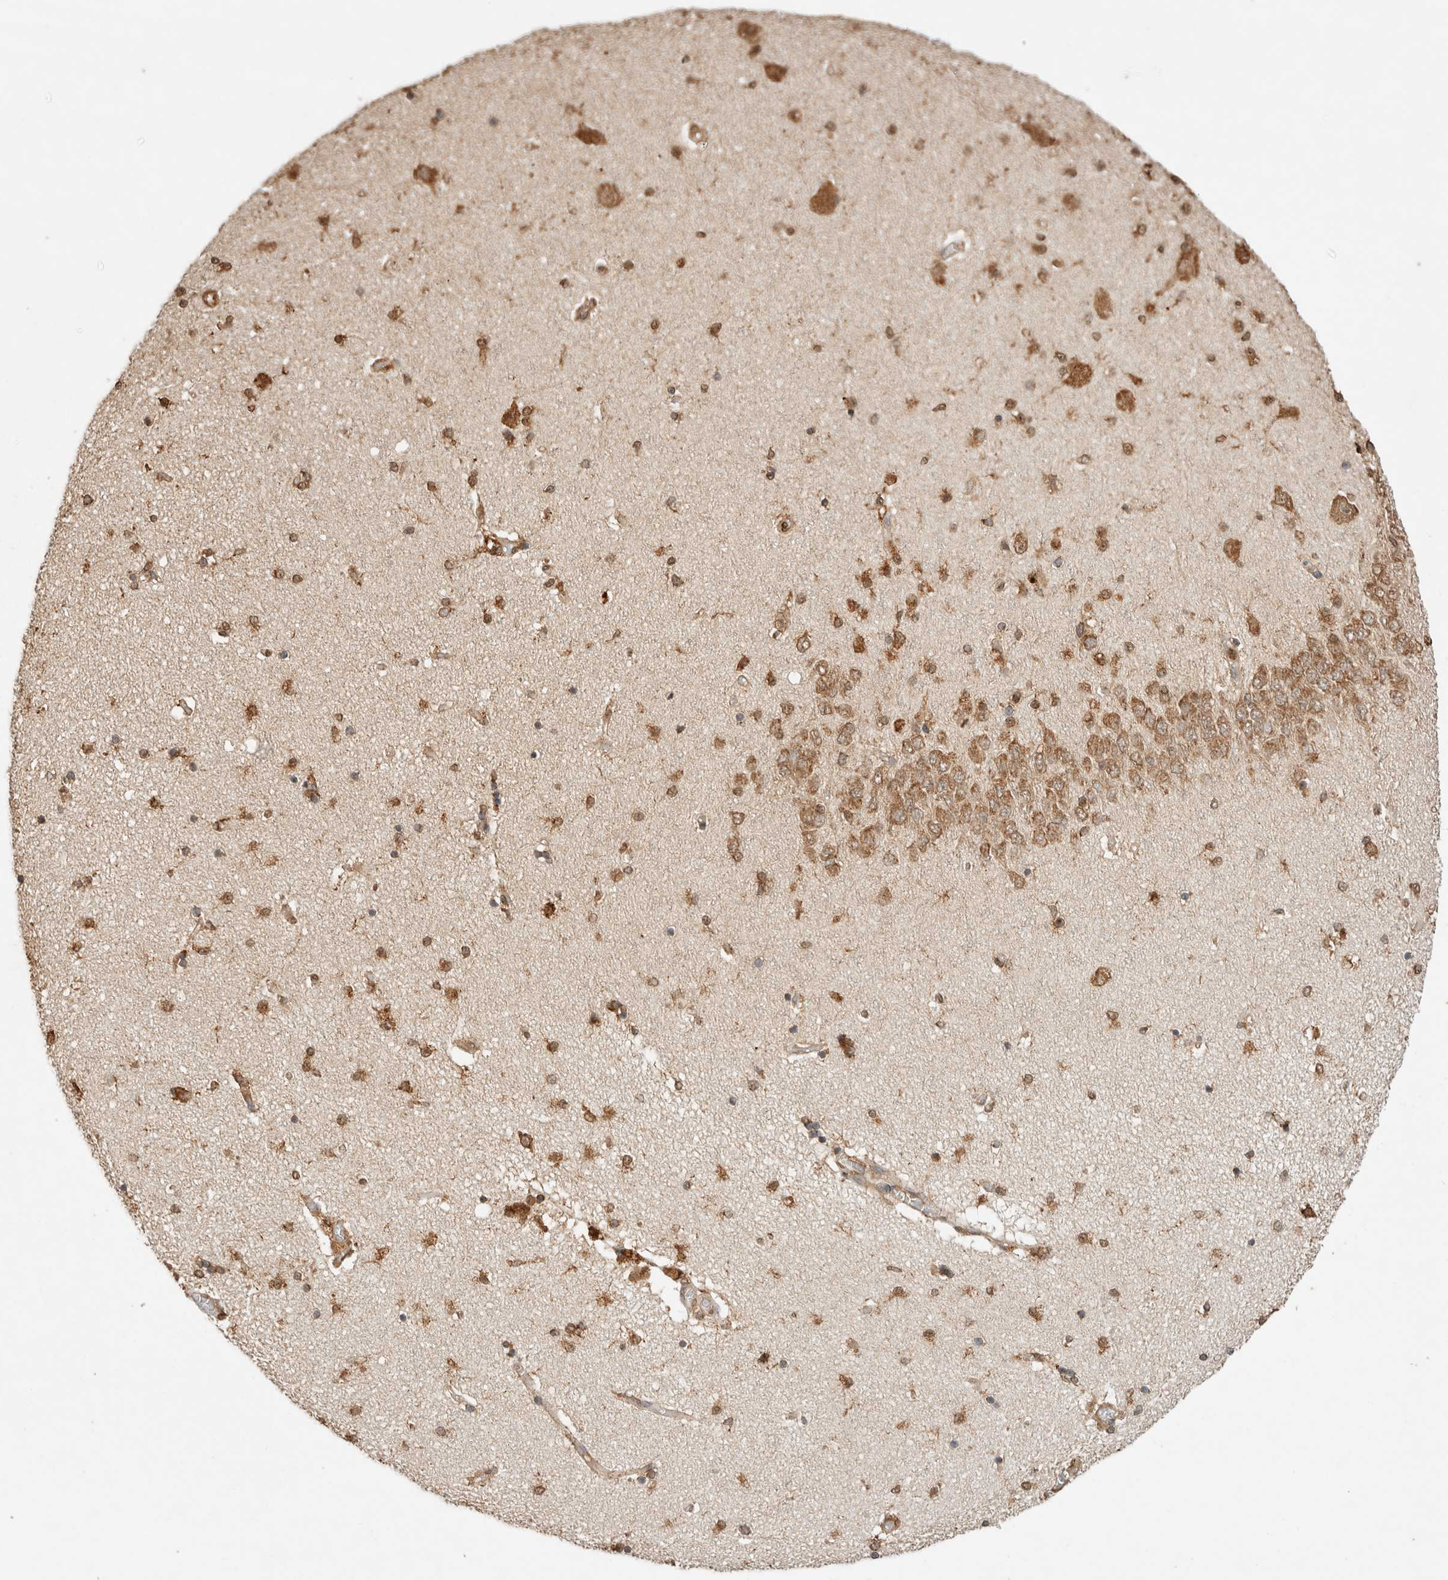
{"staining": {"intensity": "moderate", "quantity": ">75%", "location": "cytoplasmic/membranous"}, "tissue": "hippocampus", "cell_type": "Glial cells", "image_type": "normal", "snomed": [{"axis": "morphology", "description": "Normal tissue, NOS"}, {"axis": "topography", "description": "Hippocampus"}], "caption": "Protein expression analysis of benign human hippocampus reveals moderate cytoplasmic/membranous expression in approximately >75% of glial cells. The protein of interest is shown in brown color, while the nuclei are stained blue.", "gene": "ERAP1", "patient": {"sex": "female", "age": 54}}